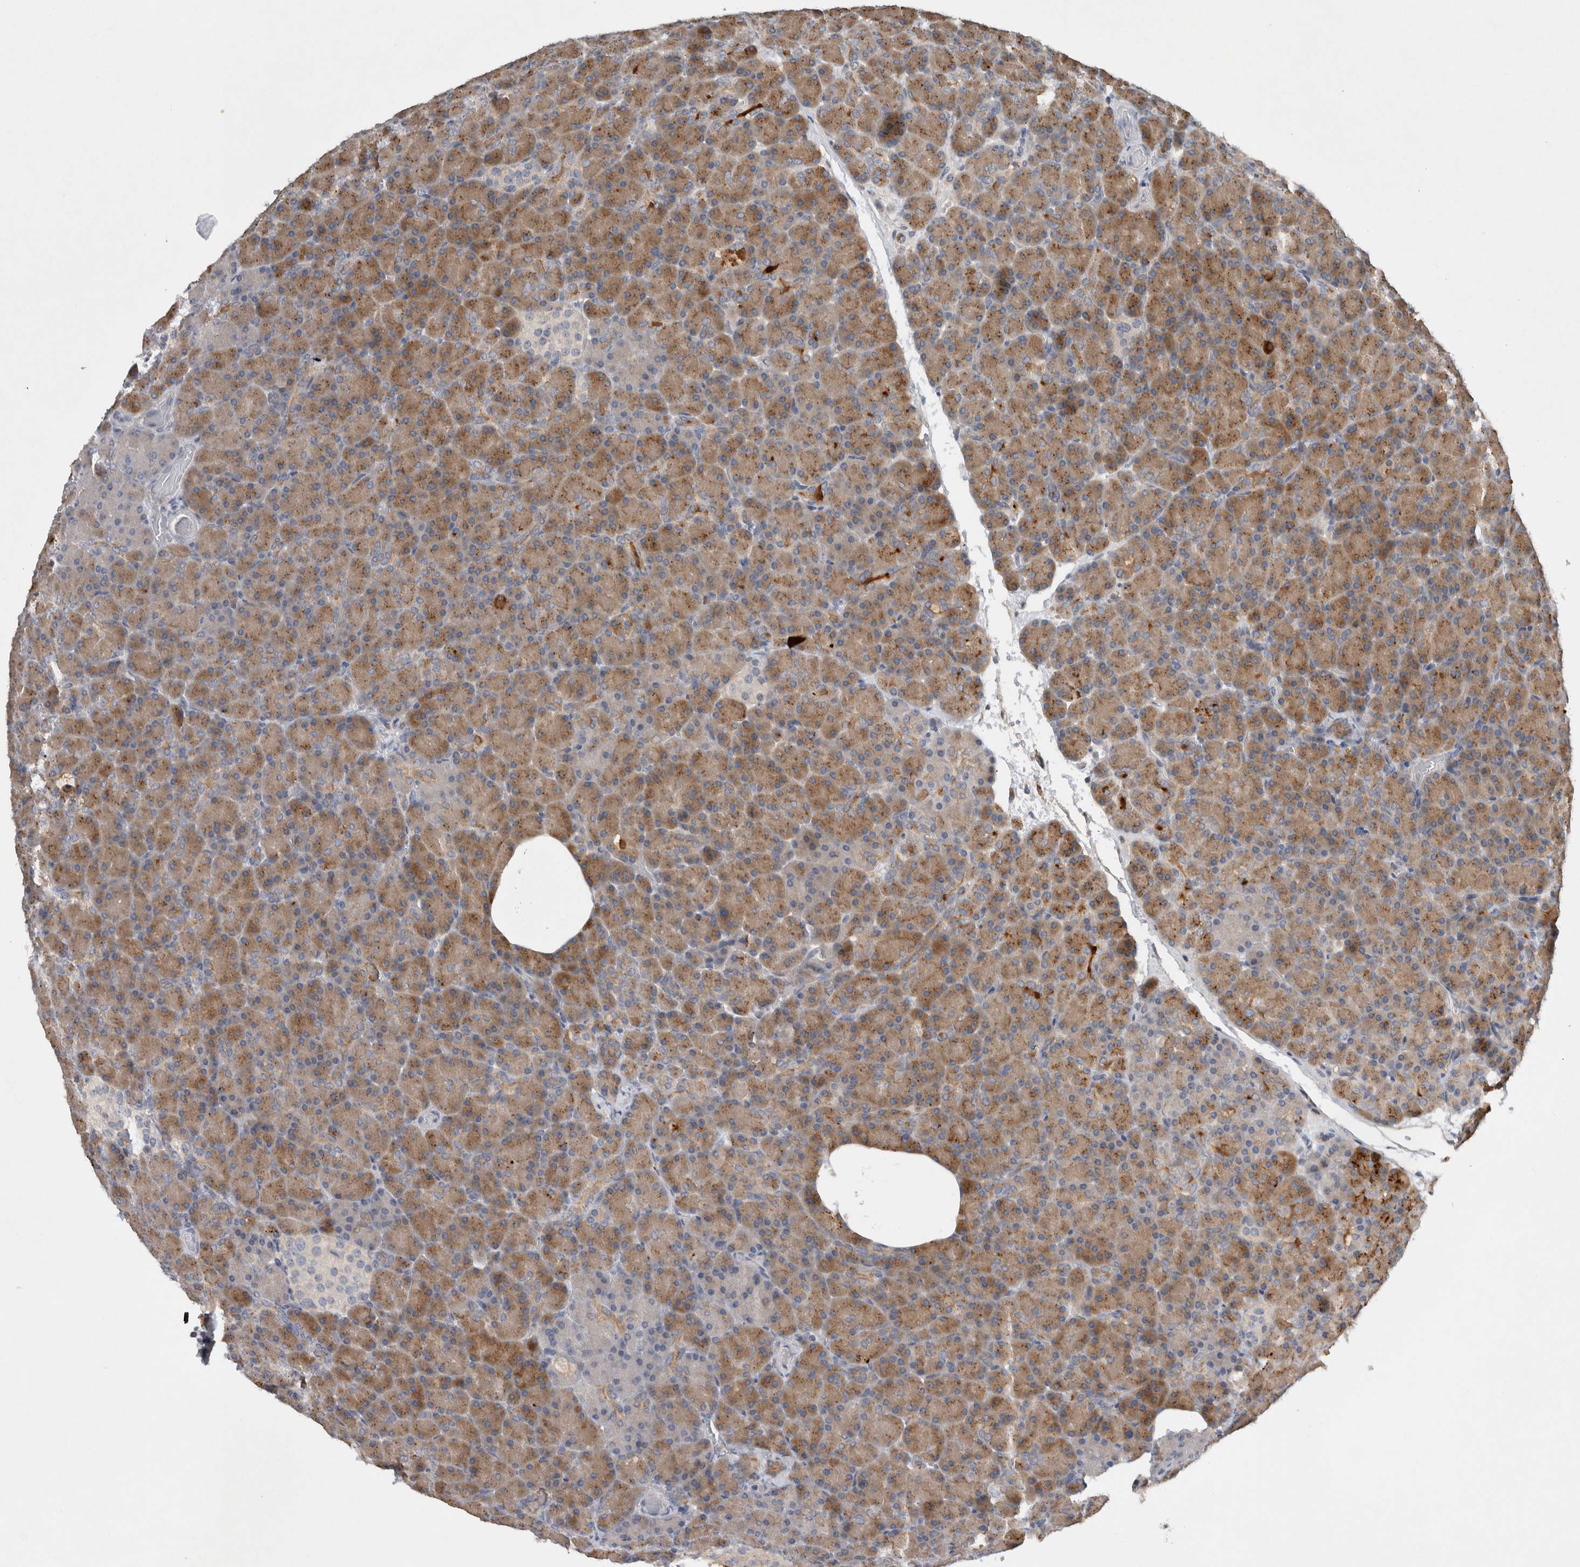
{"staining": {"intensity": "moderate", "quantity": "25%-75%", "location": "cytoplasmic/membranous"}, "tissue": "pancreas", "cell_type": "Exocrine glandular cells", "image_type": "normal", "snomed": [{"axis": "morphology", "description": "Normal tissue, NOS"}, {"axis": "topography", "description": "Pancreas"}], "caption": "Exocrine glandular cells exhibit medium levels of moderate cytoplasmic/membranous staining in about 25%-75% of cells in normal pancreas.", "gene": "HEXD", "patient": {"sex": "female", "age": 43}}